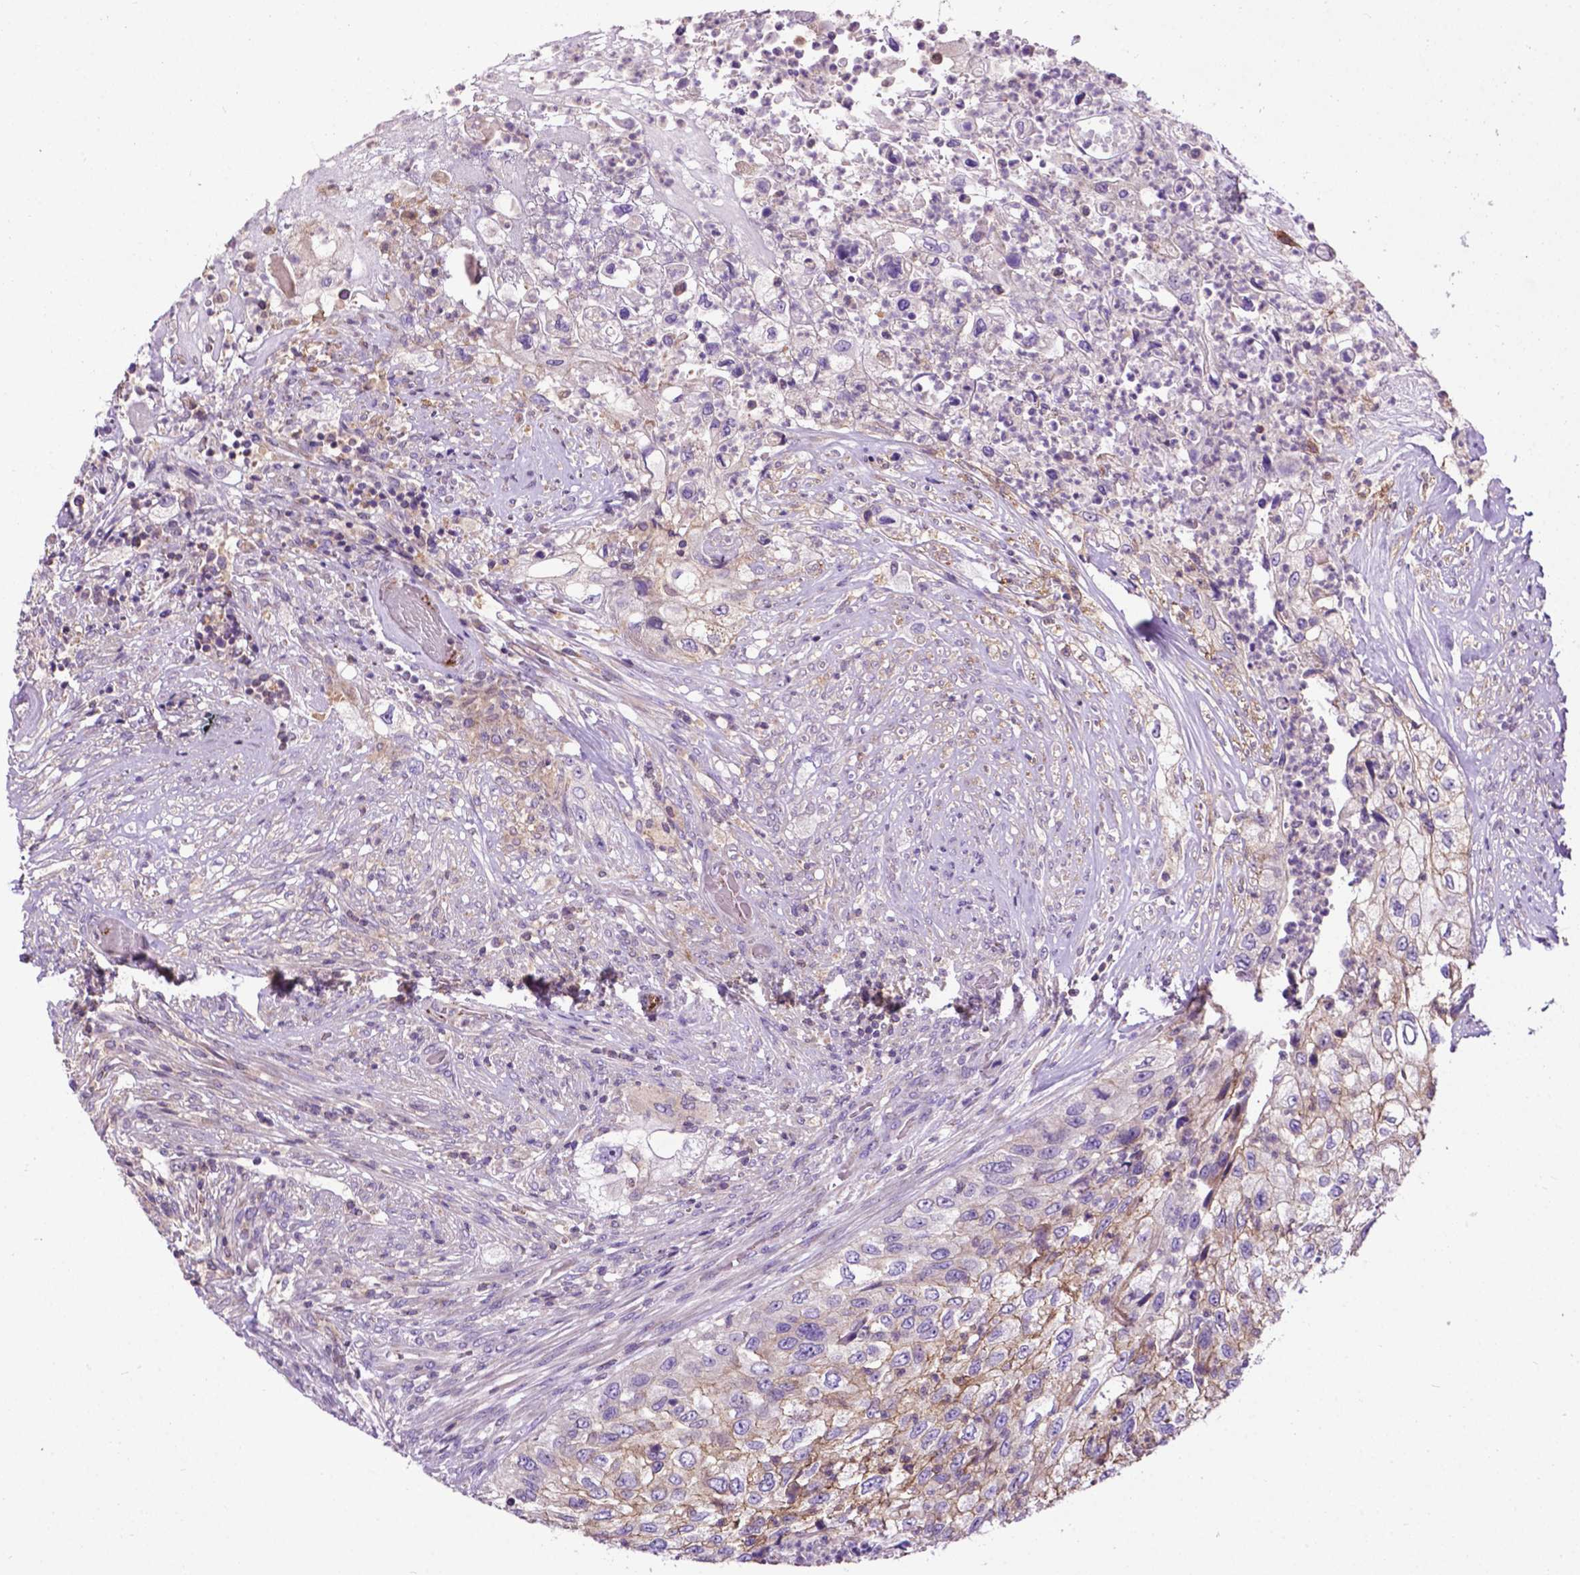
{"staining": {"intensity": "moderate", "quantity": "25%-75%", "location": "cytoplasmic/membranous"}, "tissue": "urothelial cancer", "cell_type": "Tumor cells", "image_type": "cancer", "snomed": [{"axis": "morphology", "description": "Urothelial carcinoma, High grade"}, {"axis": "topography", "description": "Urinary bladder"}], "caption": "The micrograph exhibits staining of urothelial carcinoma (high-grade), revealing moderate cytoplasmic/membranous protein staining (brown color) within tumor cells.", "gene": "SPNS2", "patient": {"sex": "female", "age": 60}}